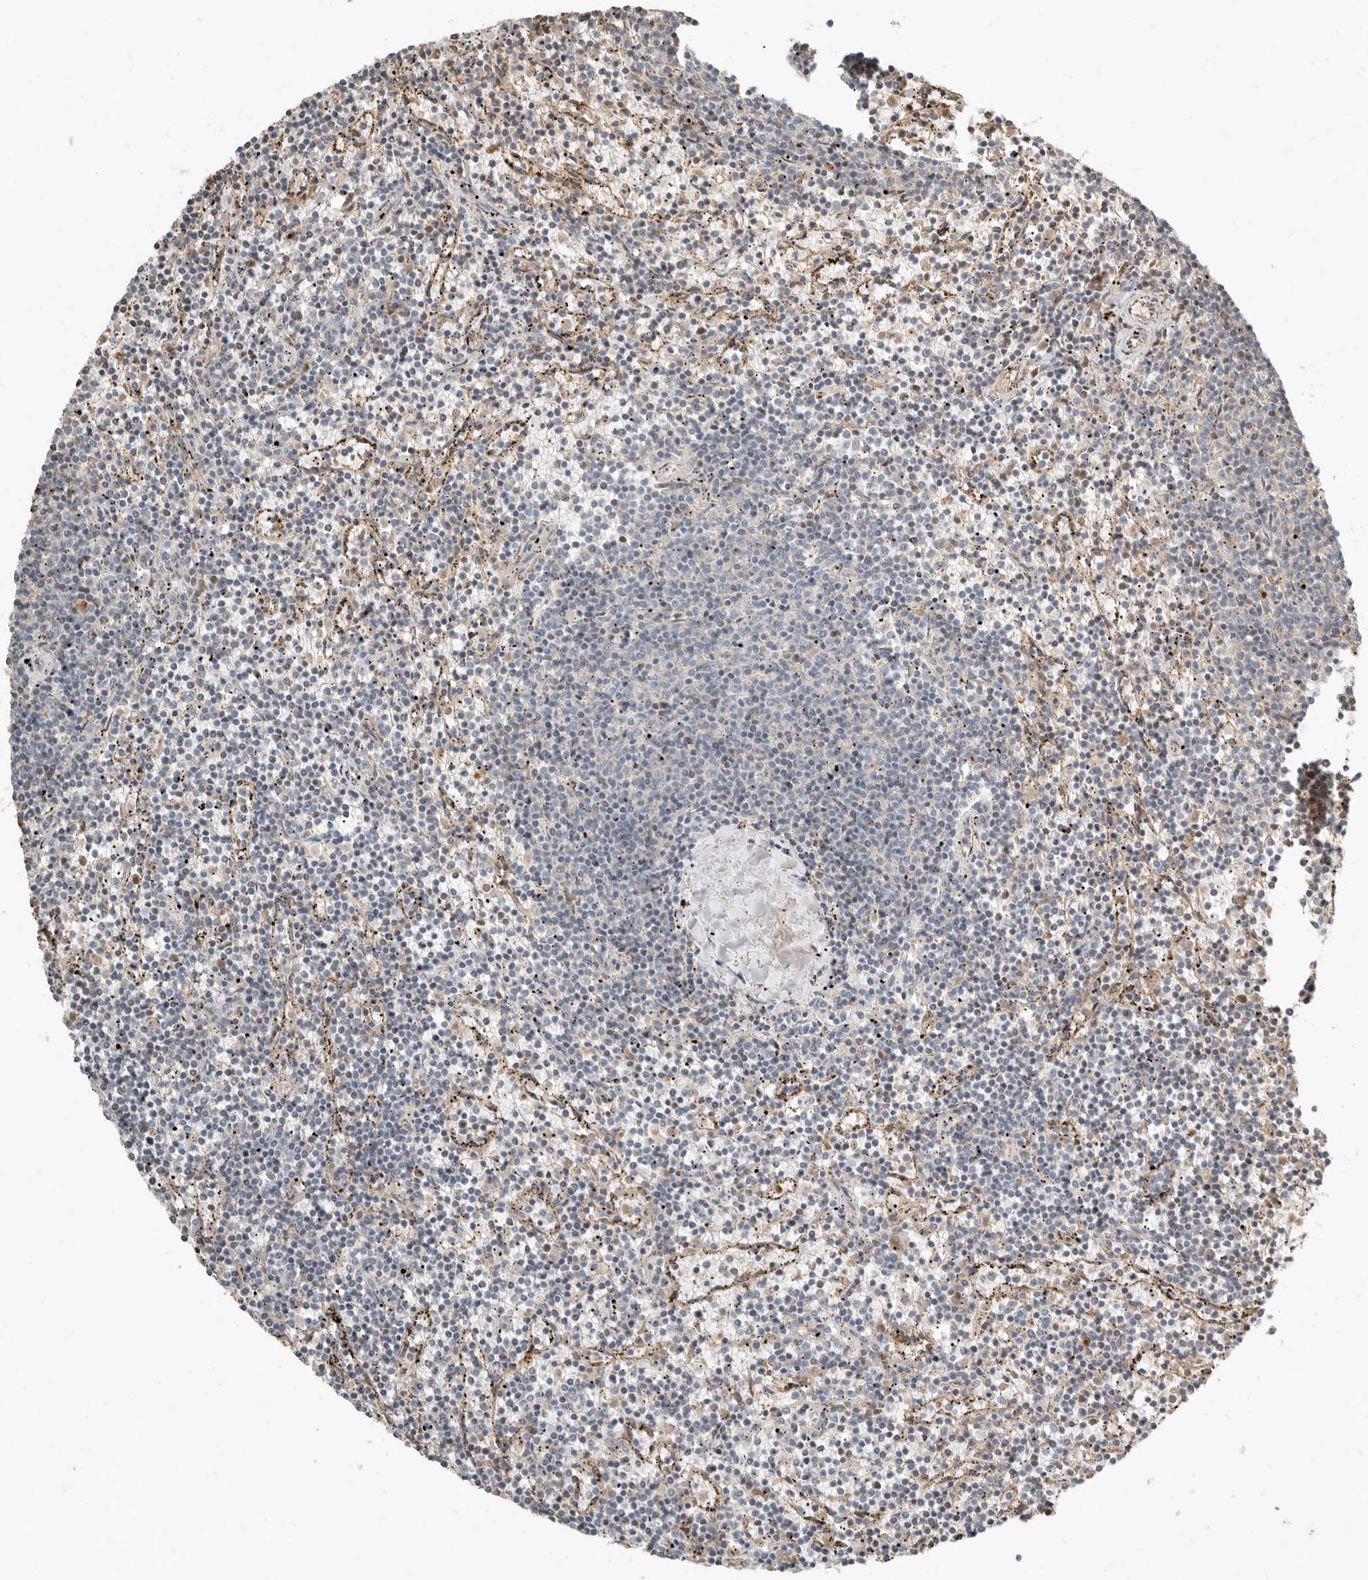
{"staining": {"intensity": "negative", "quantity": "none", "location": "none"}, "tissue": "lymphoma", "cell_type": "Tumor cells", "image_type": "cancer", "snomed": [{"axis": "morphology", "description": "Malignant lymphoma, non-Hodgkin's type, Low grade"}, {"axis": "topography", "description": "Spleen"}], "caption": "This is an immunohistochemistry histopathology image of malignant lymphoma, non-Hodgkin's type (low-grade). There is no positivity in tumor cells.", "gene": "KLHL38", "patient": {"sex": "female", "age": 50}}